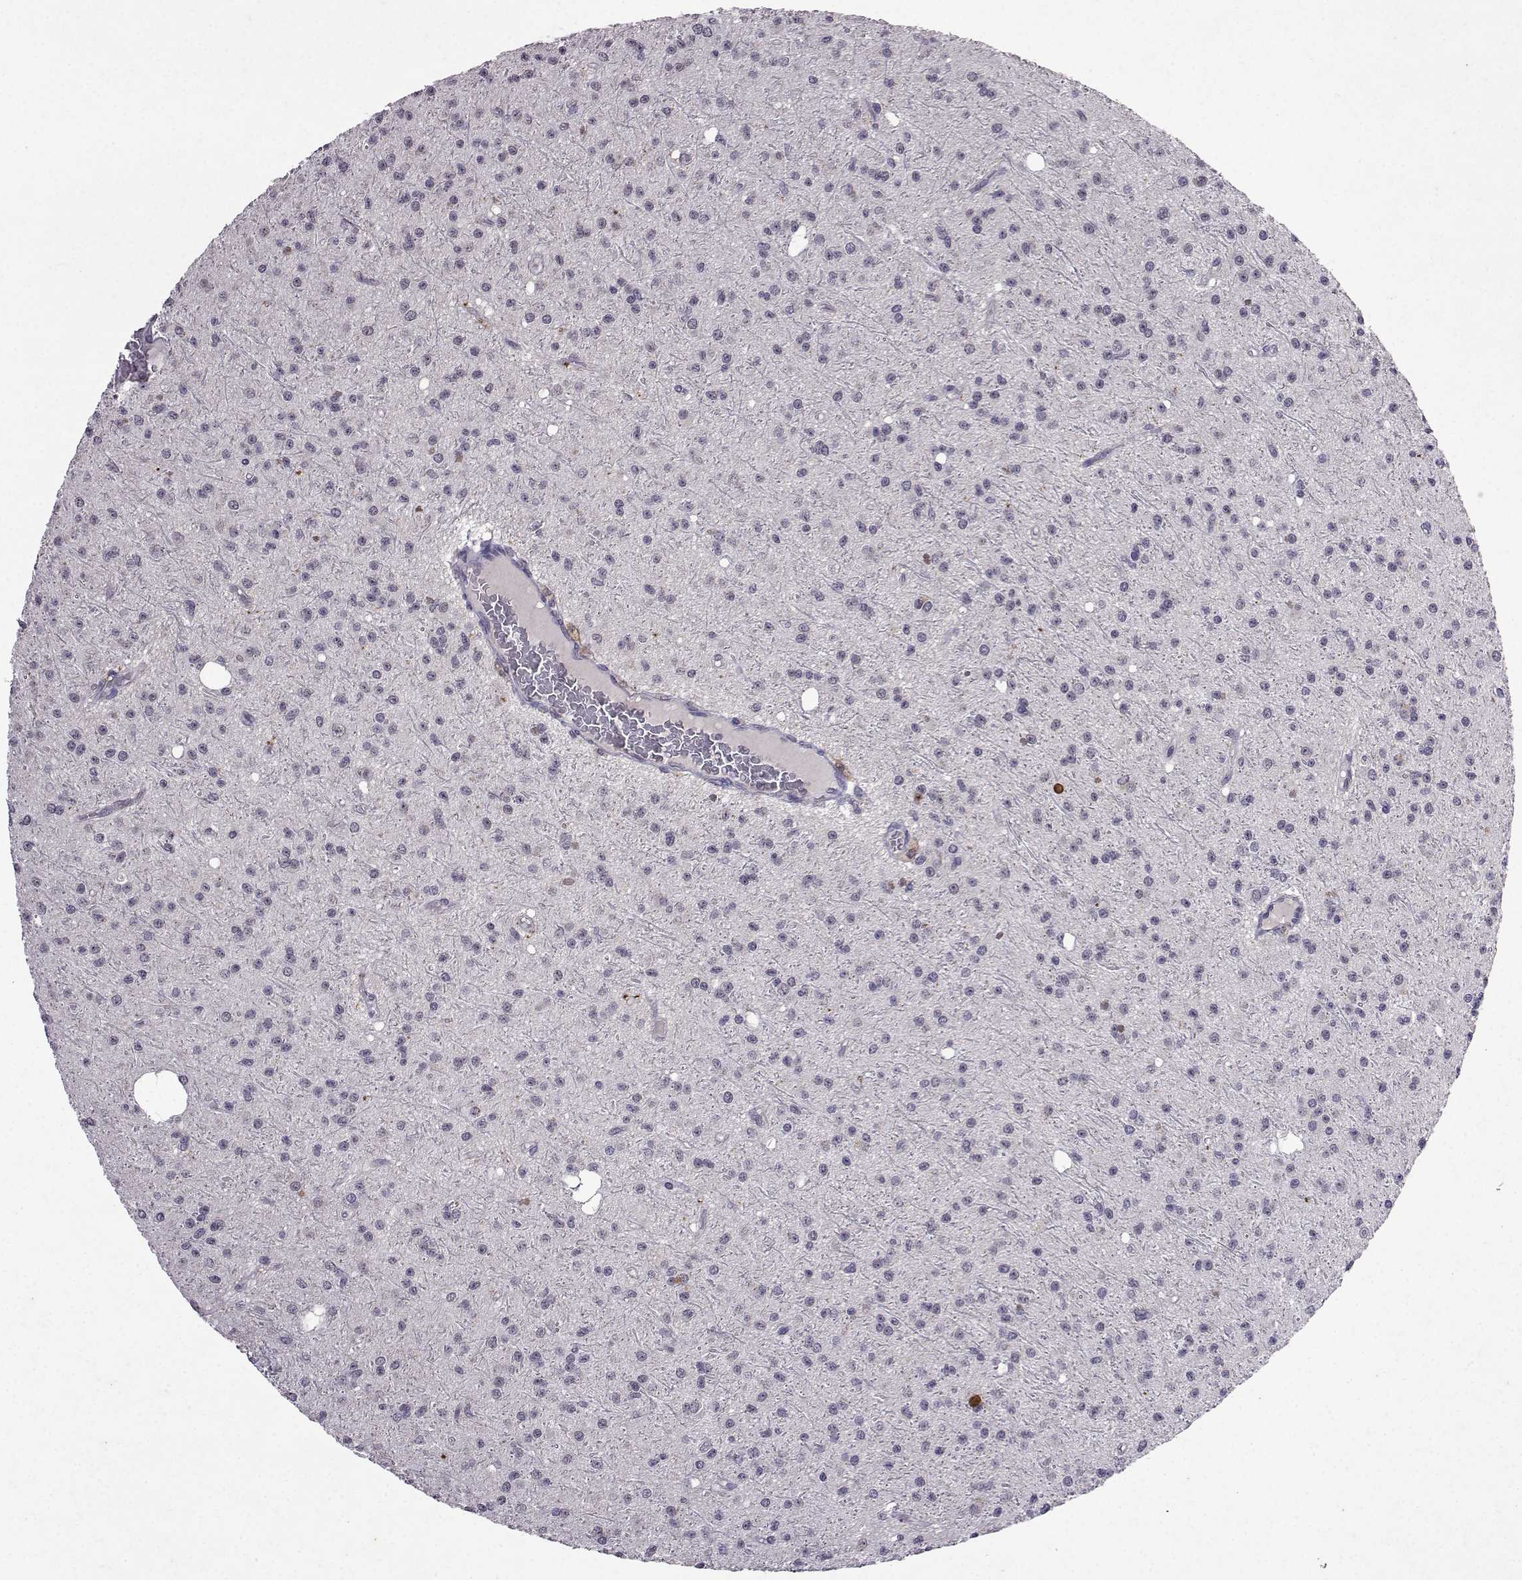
{"staining": {"intensity": "negative", "quantity": "none", "location": "none"}, "tissue": "glioma", "cell_type": "Tumor cells", "image_type": "cancer", "snomed": [{"axis": "morphology", "description": "Glioma, malignant, Low grade"}, {"axis": "topography", "description": "Brain"}], "caption": "This image is of malignant glioma (low-grade) stained with IHC to label a protein in brown with the nuclei are counter-stained blue. There is no expression in tumor cells. (DAB (3,3'-diaminobenzidine) IHC, high magnification).", "gene": "CCL28", "patient": {"sex": "male", "age": 27}}